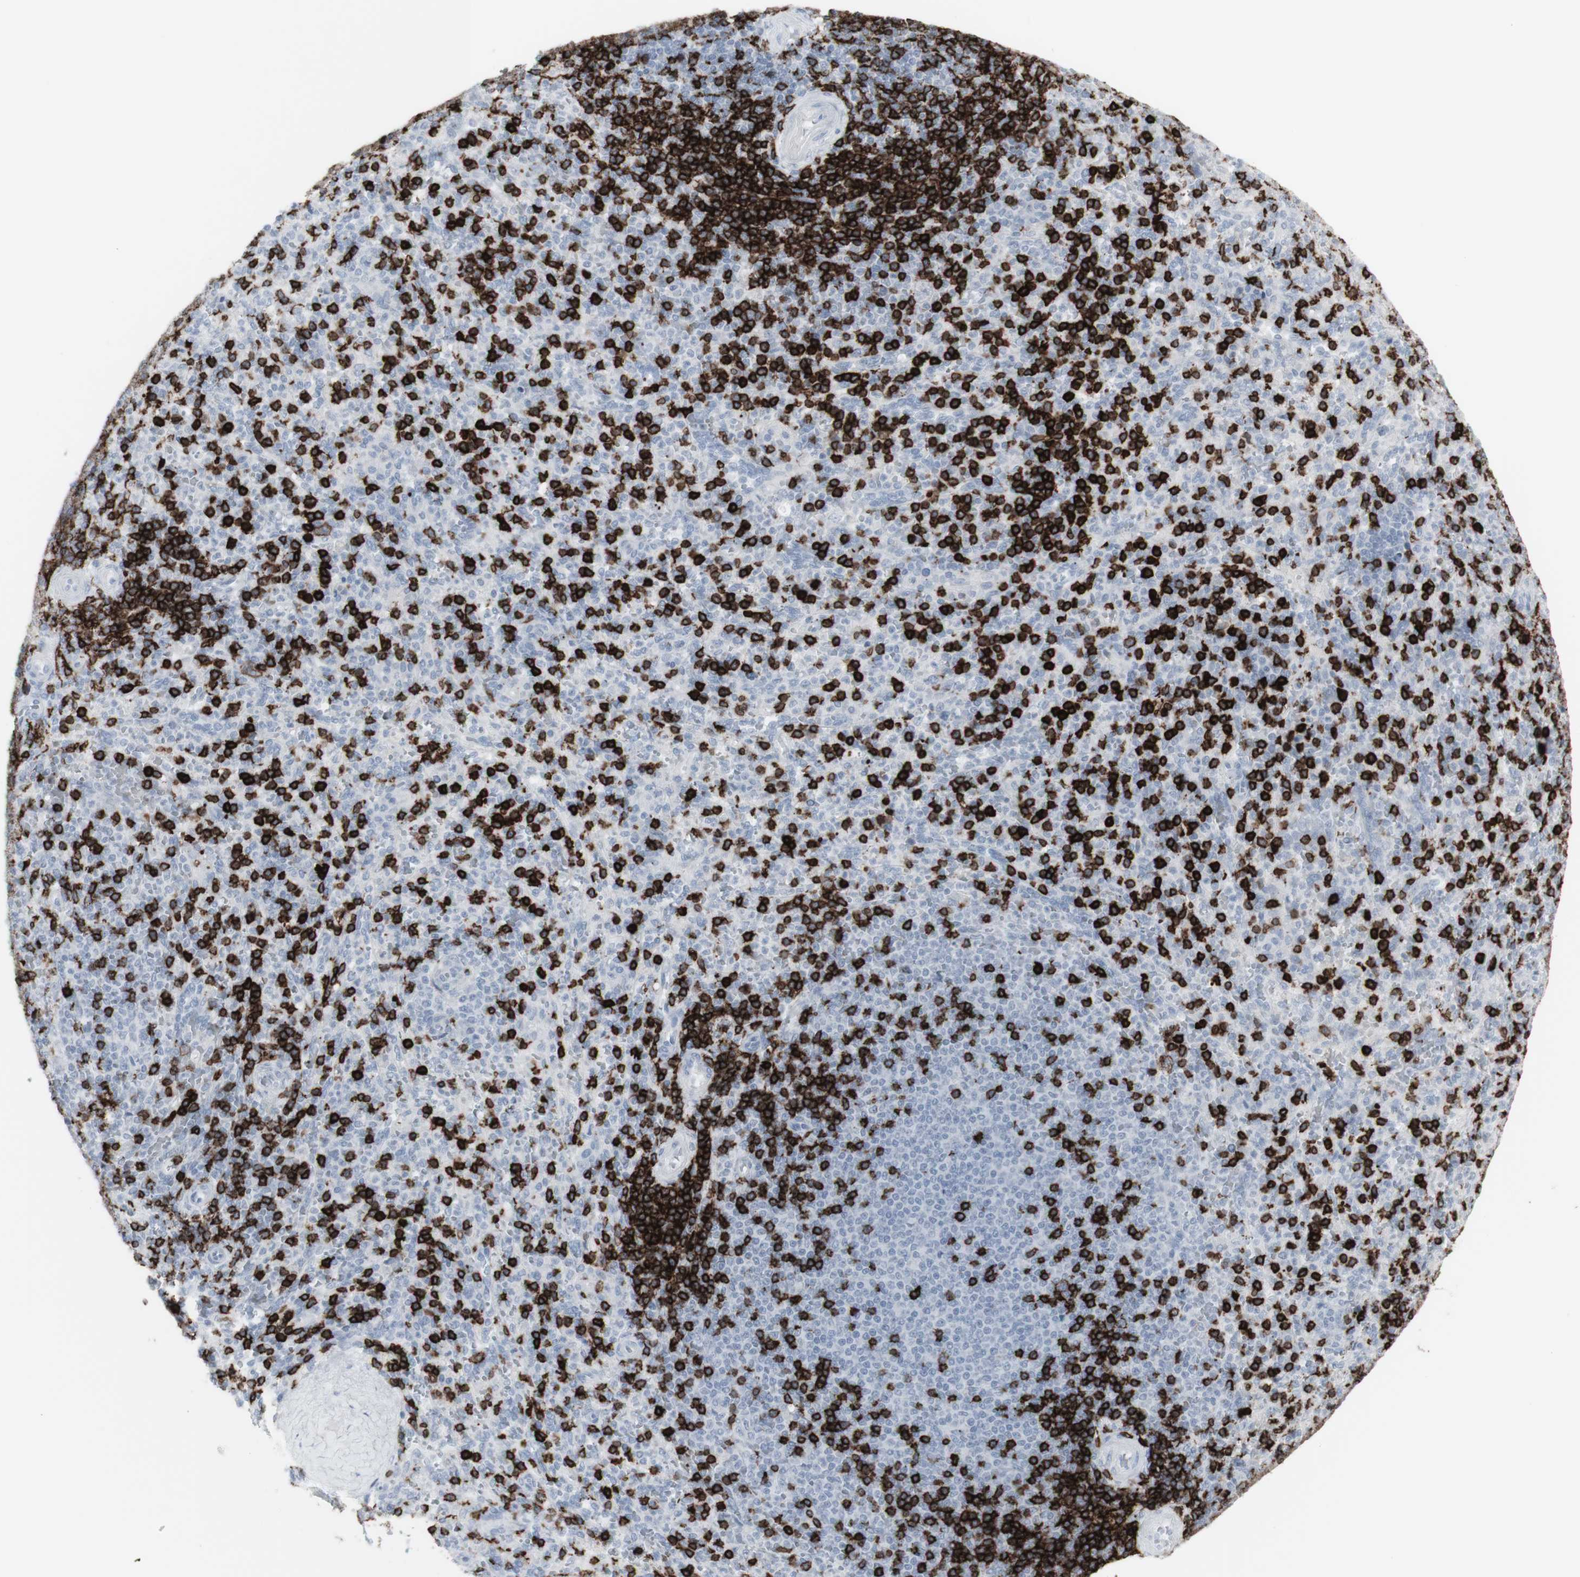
{"staining": {"intensity": "strong", "quantity": "25%-75%", "location": "cytoplasmic/membranous"}, "tissue": "spleen", "cell_type": "Cells in red pulp", "image_type": "normal", "snomed": [{"axis": "morphology", "description": "Normal tissue, NOS"}, {"axis": "topography", "description": "Spleen"}], "caption": "Protein staining of benign spleen shows strong cytoplasmic/membranous staining in approximately 25%-75% of cells in red pulp.", "gene": "CD247", "patient": {"sex": "male", "age": 36}}